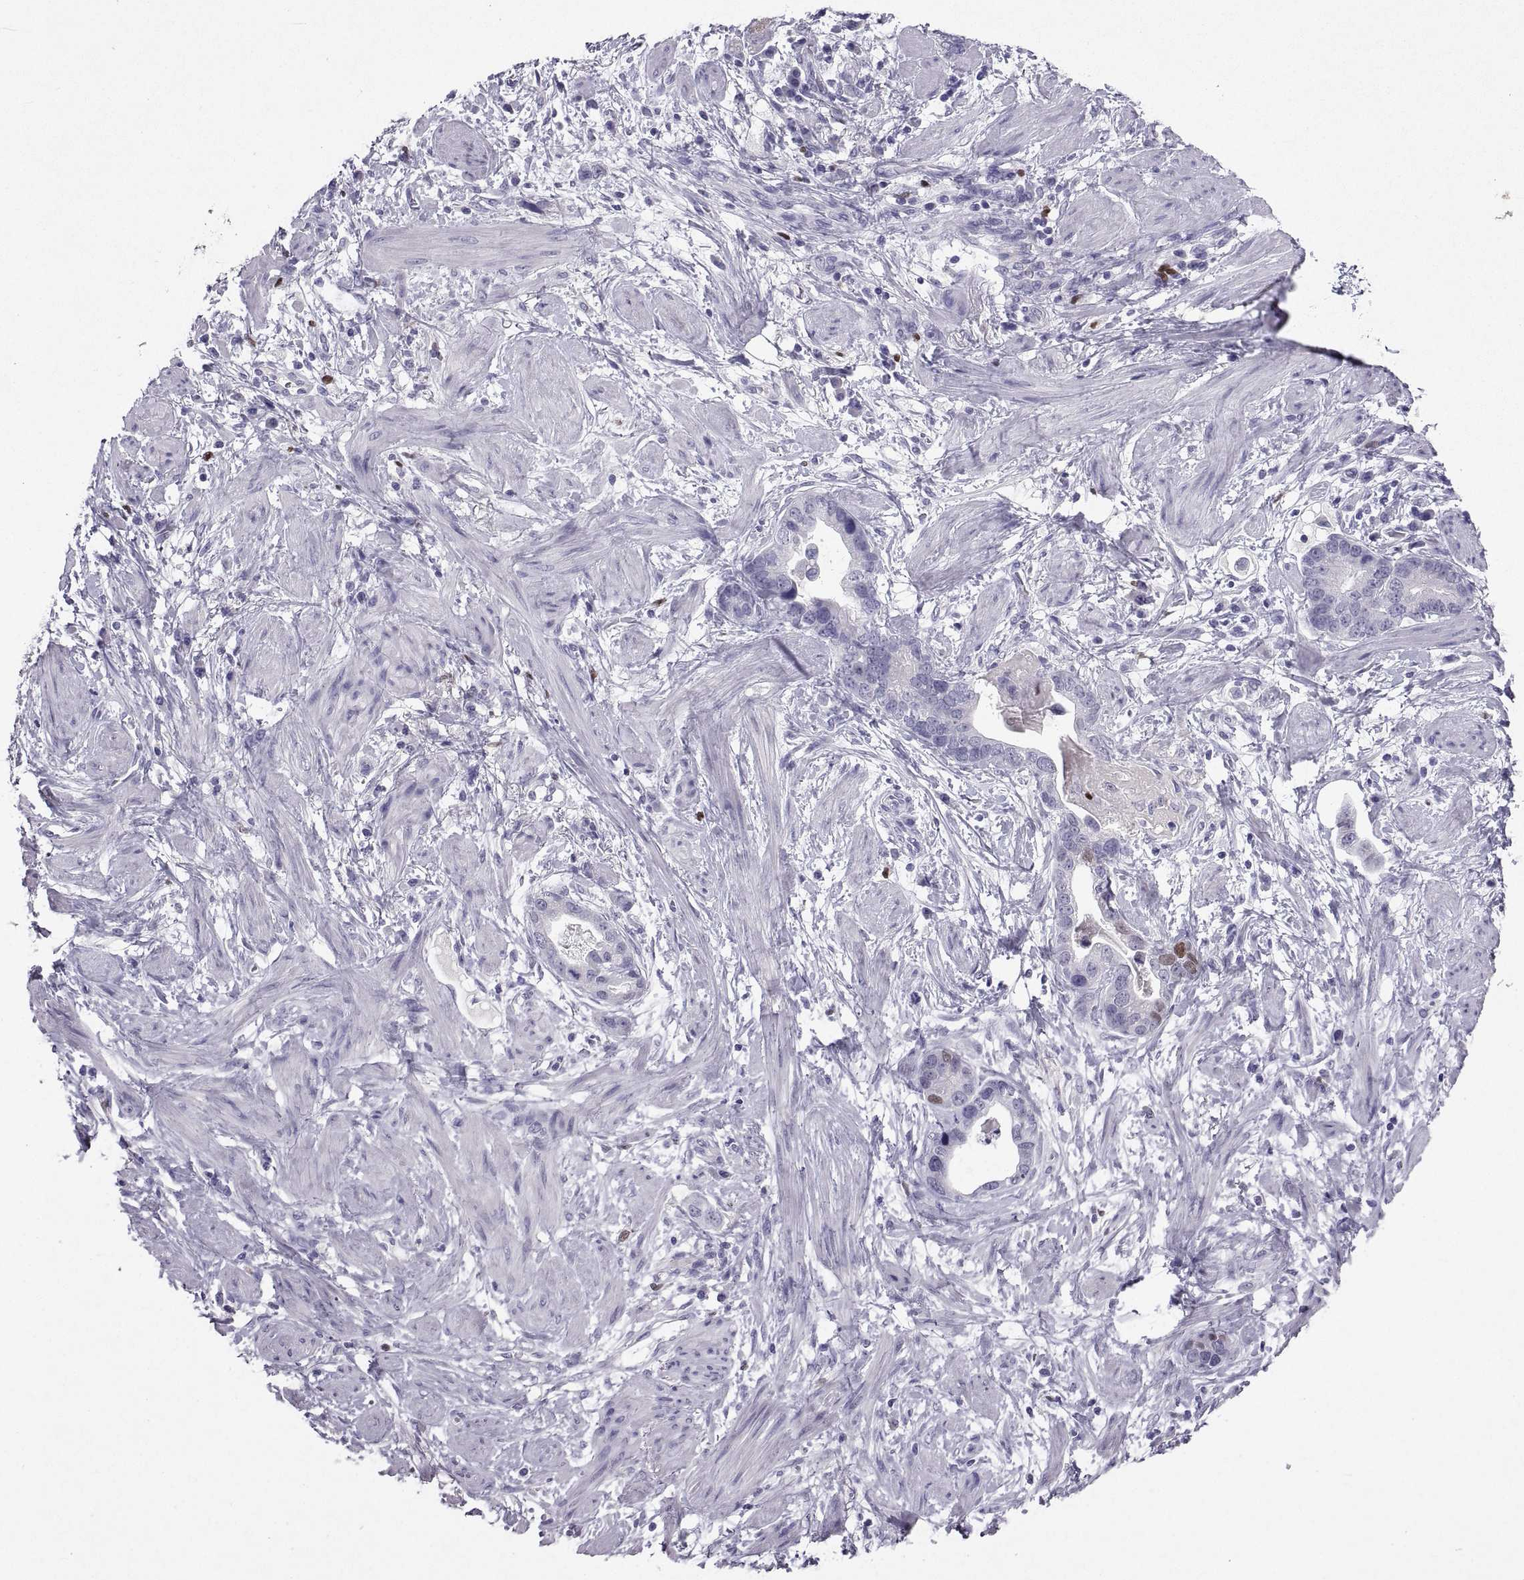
{"staining": {"intensity": "weak", "quantity": "<25%", "location": "nuclear"}, "tissue": "stomach cancer", "cell_type": "Tumor cells", "image_type": "cancer", "snomed": [{"axis": "morphology", "description": "Adenocarcinoma, NOS"}, {"axis": "topography", "description": "Stomach, lower"}], "caption": "DAB (3,3'-diaminobenzidine) immunohistochemical staining of stomach cancer reveals no significant expression in tumor cells. The staining is performed using DAB brown chromogen with nuclei counter-stained in using hematoxylin.", "gene": "SOX21", "patient": {"sex": "female", "age": 93}}